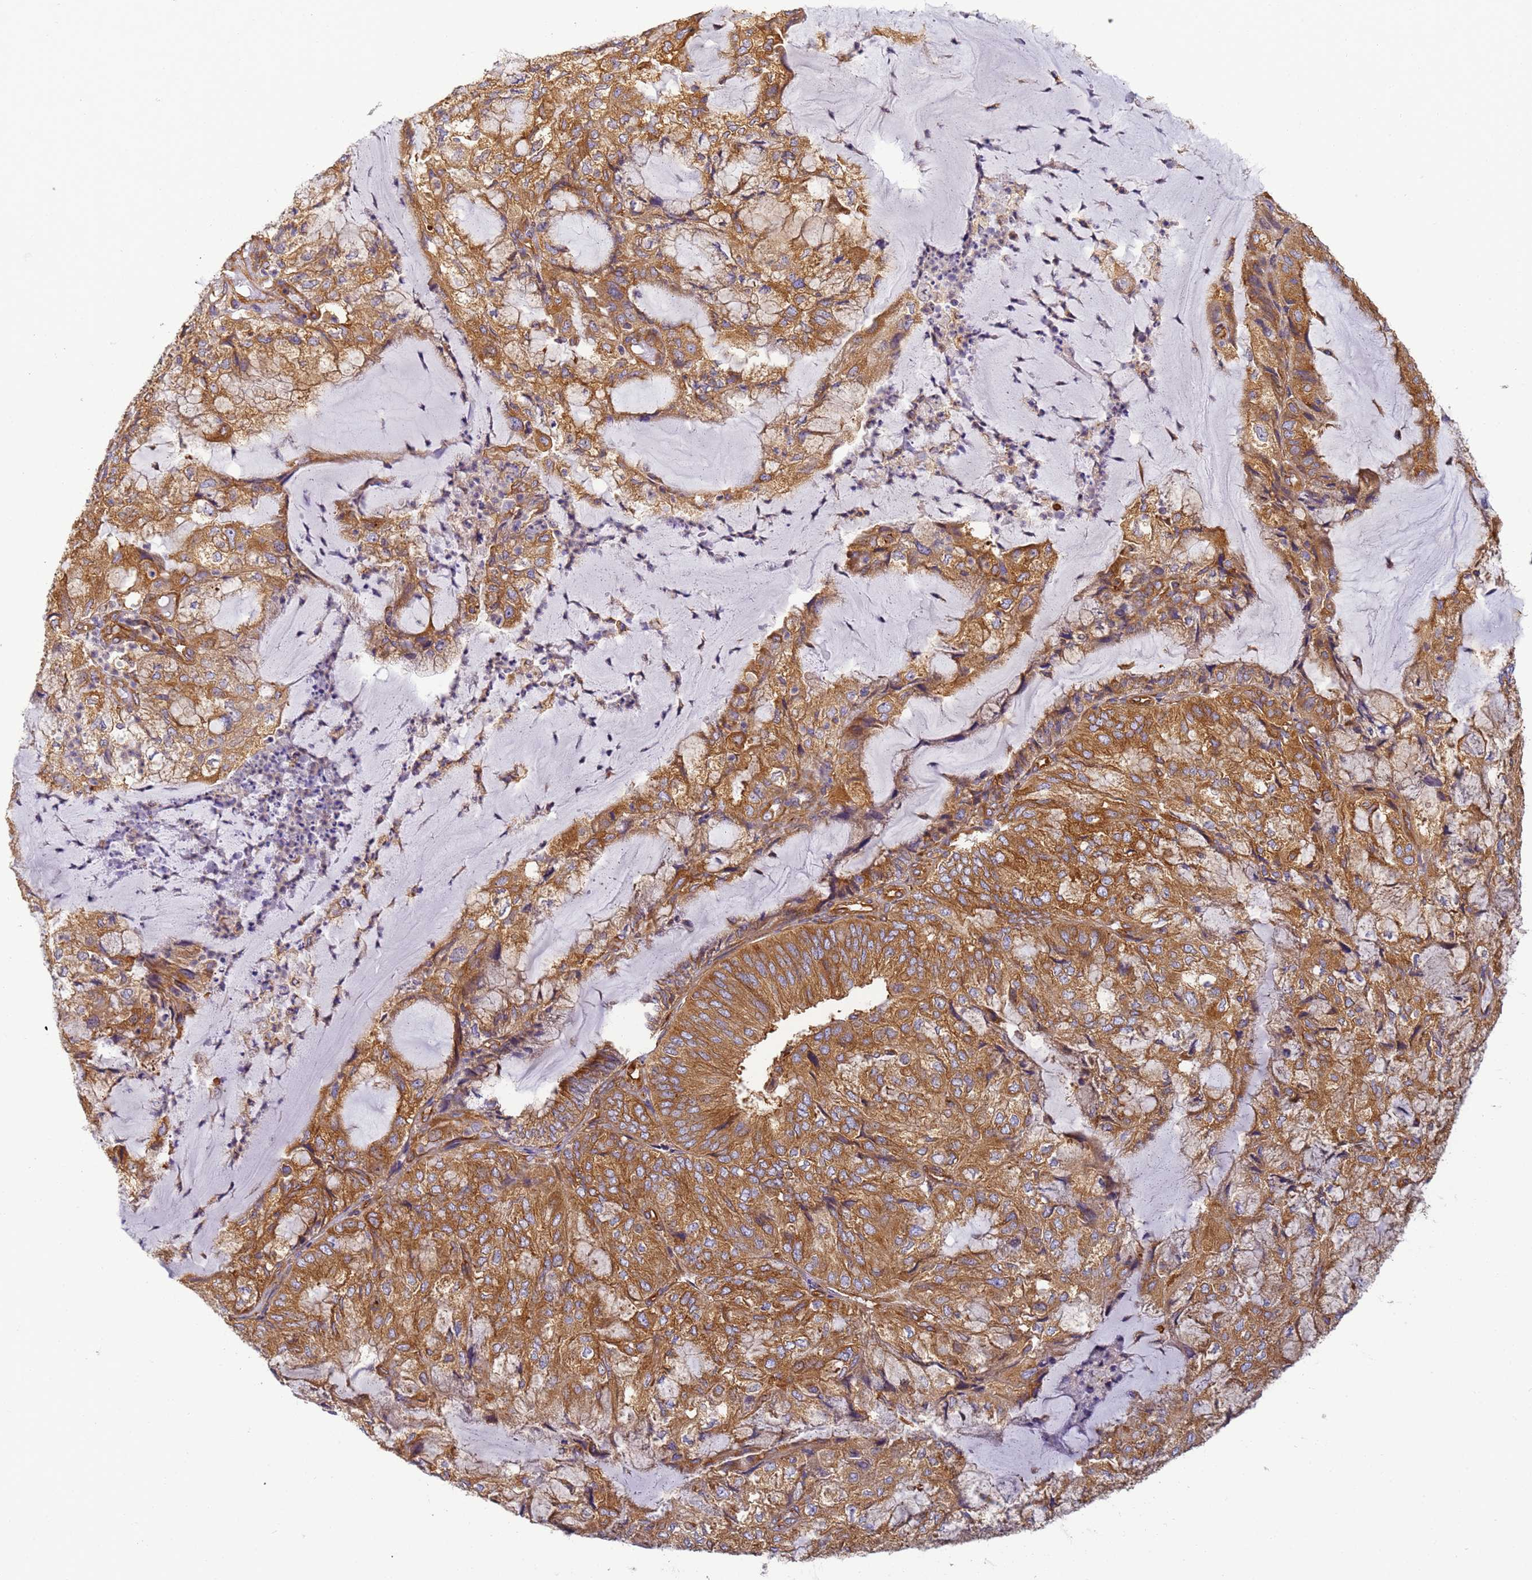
{"staining": {"intensity": "strong", "quantity": ">75%", "location": "cytoplasmic/membranous"}, "tissue": "endometrial cancer", "cell_type": "Tumor cells", "image_type": "cancer", "snomed": [{"axis": "morphology", "description": "Adenocarcinoma, NOS"}, {"axis": "topography", "description": "Endometrium"}], "caption": "Human endometrial cancer (adenocarcinoma) stained with a protein marker exhibits strong staining in tumor cells.", "gene": "DYNC1I2", "patient": {"sex": "female", "age": 81}}